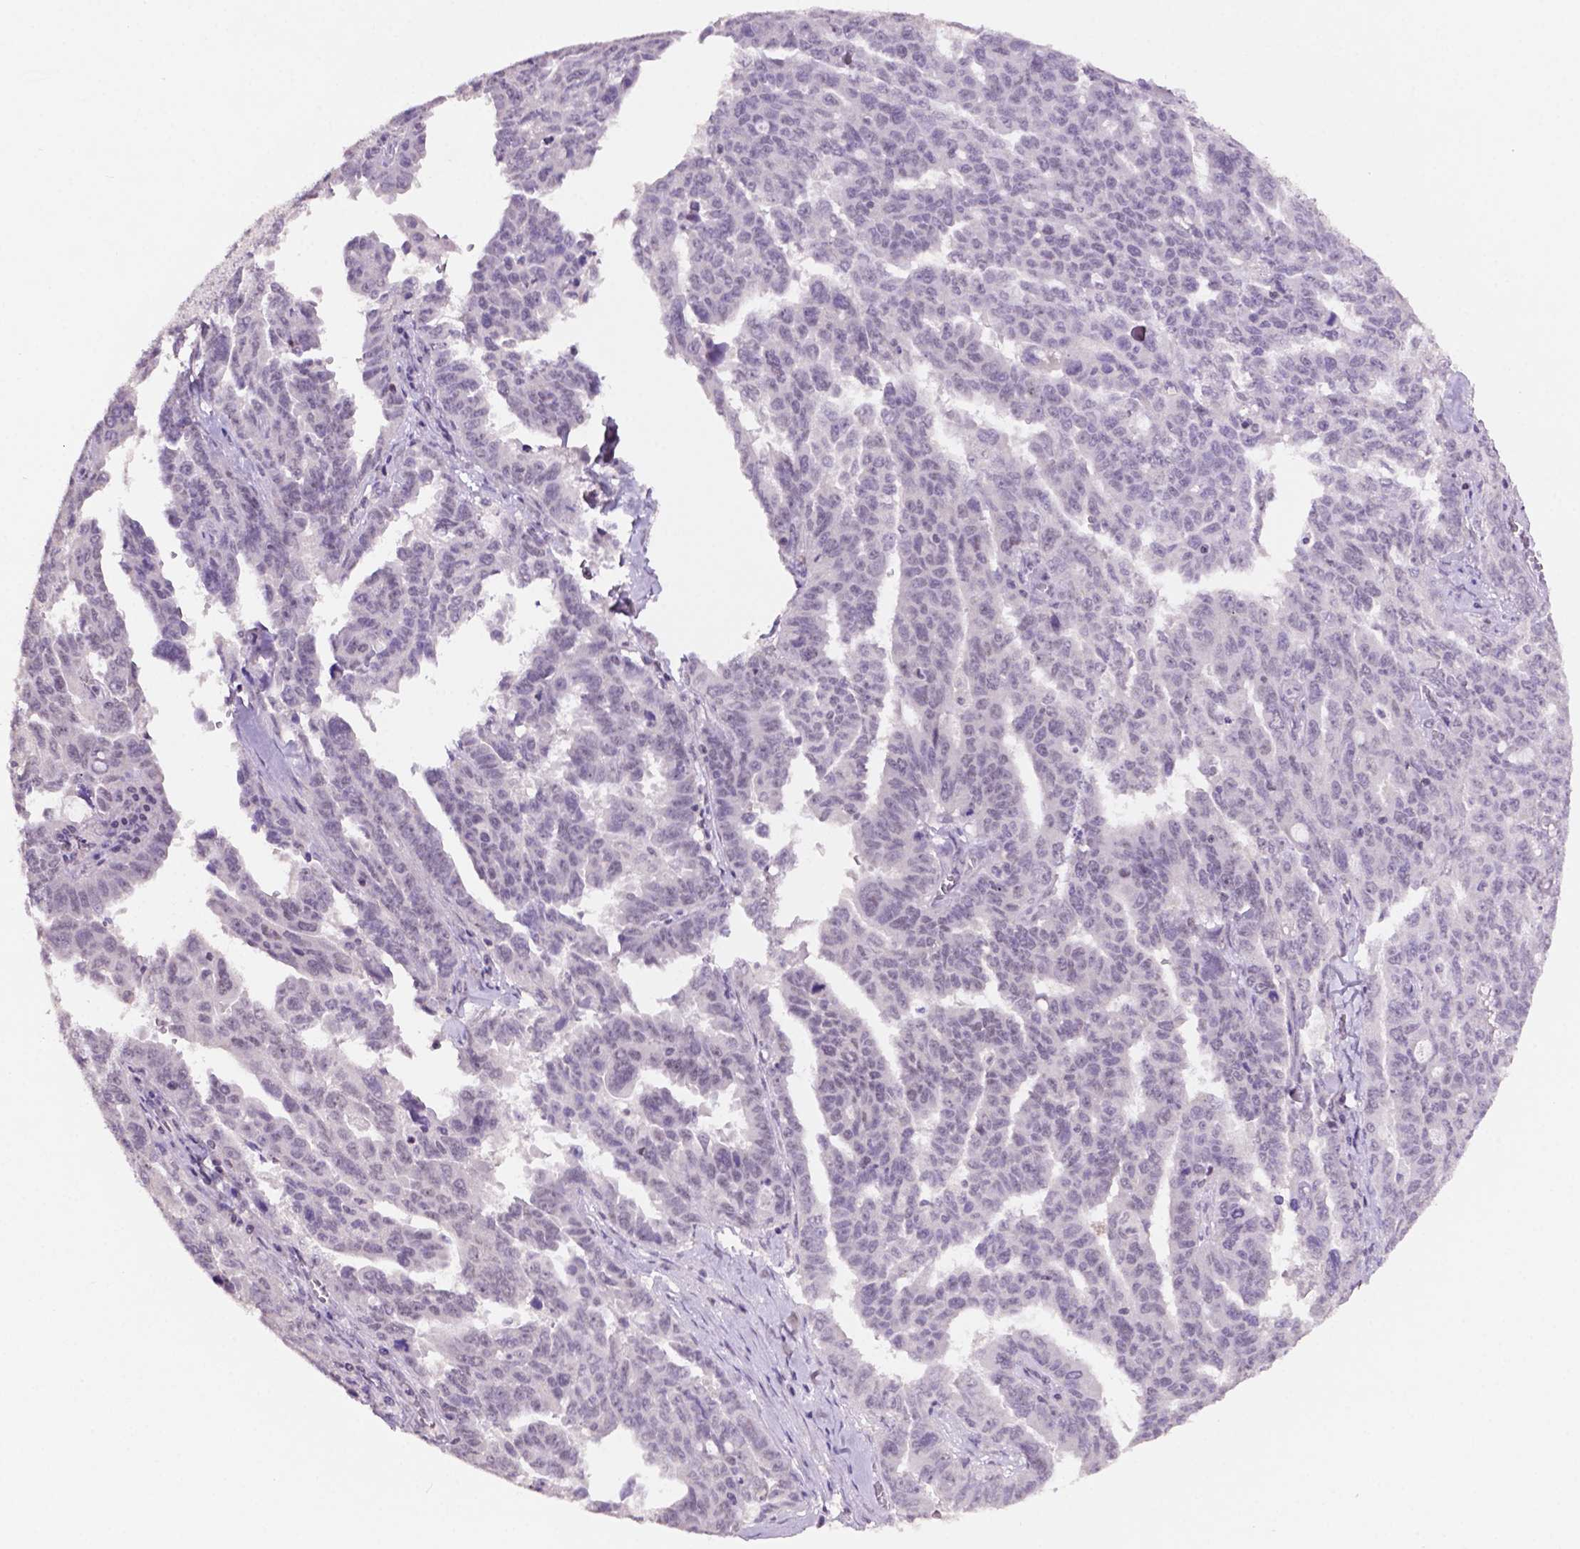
{"staining": {"intensity": "negative", "quantity": "none", "location": "none"}, "tissue": "ovarian cancer", "cell_type": "Tumor cells", "image_type": "cancer", "snomed": [{"axis": "morphology", "description": "Adenocarcinoma, NOS"}, {"axis": "morphology", "description": "Carcinoma, endometroid"}, {"axis": "topography", "description": "Ovary"}], "caption": "Immunohistochemistry photomicrograph of human ovarian adenocarcinoma stained for a protein (brown), which demonstrates no expression in tumor cells.", "gene": "NCOR1", "patient": {"sex": "female", "age": 72}}